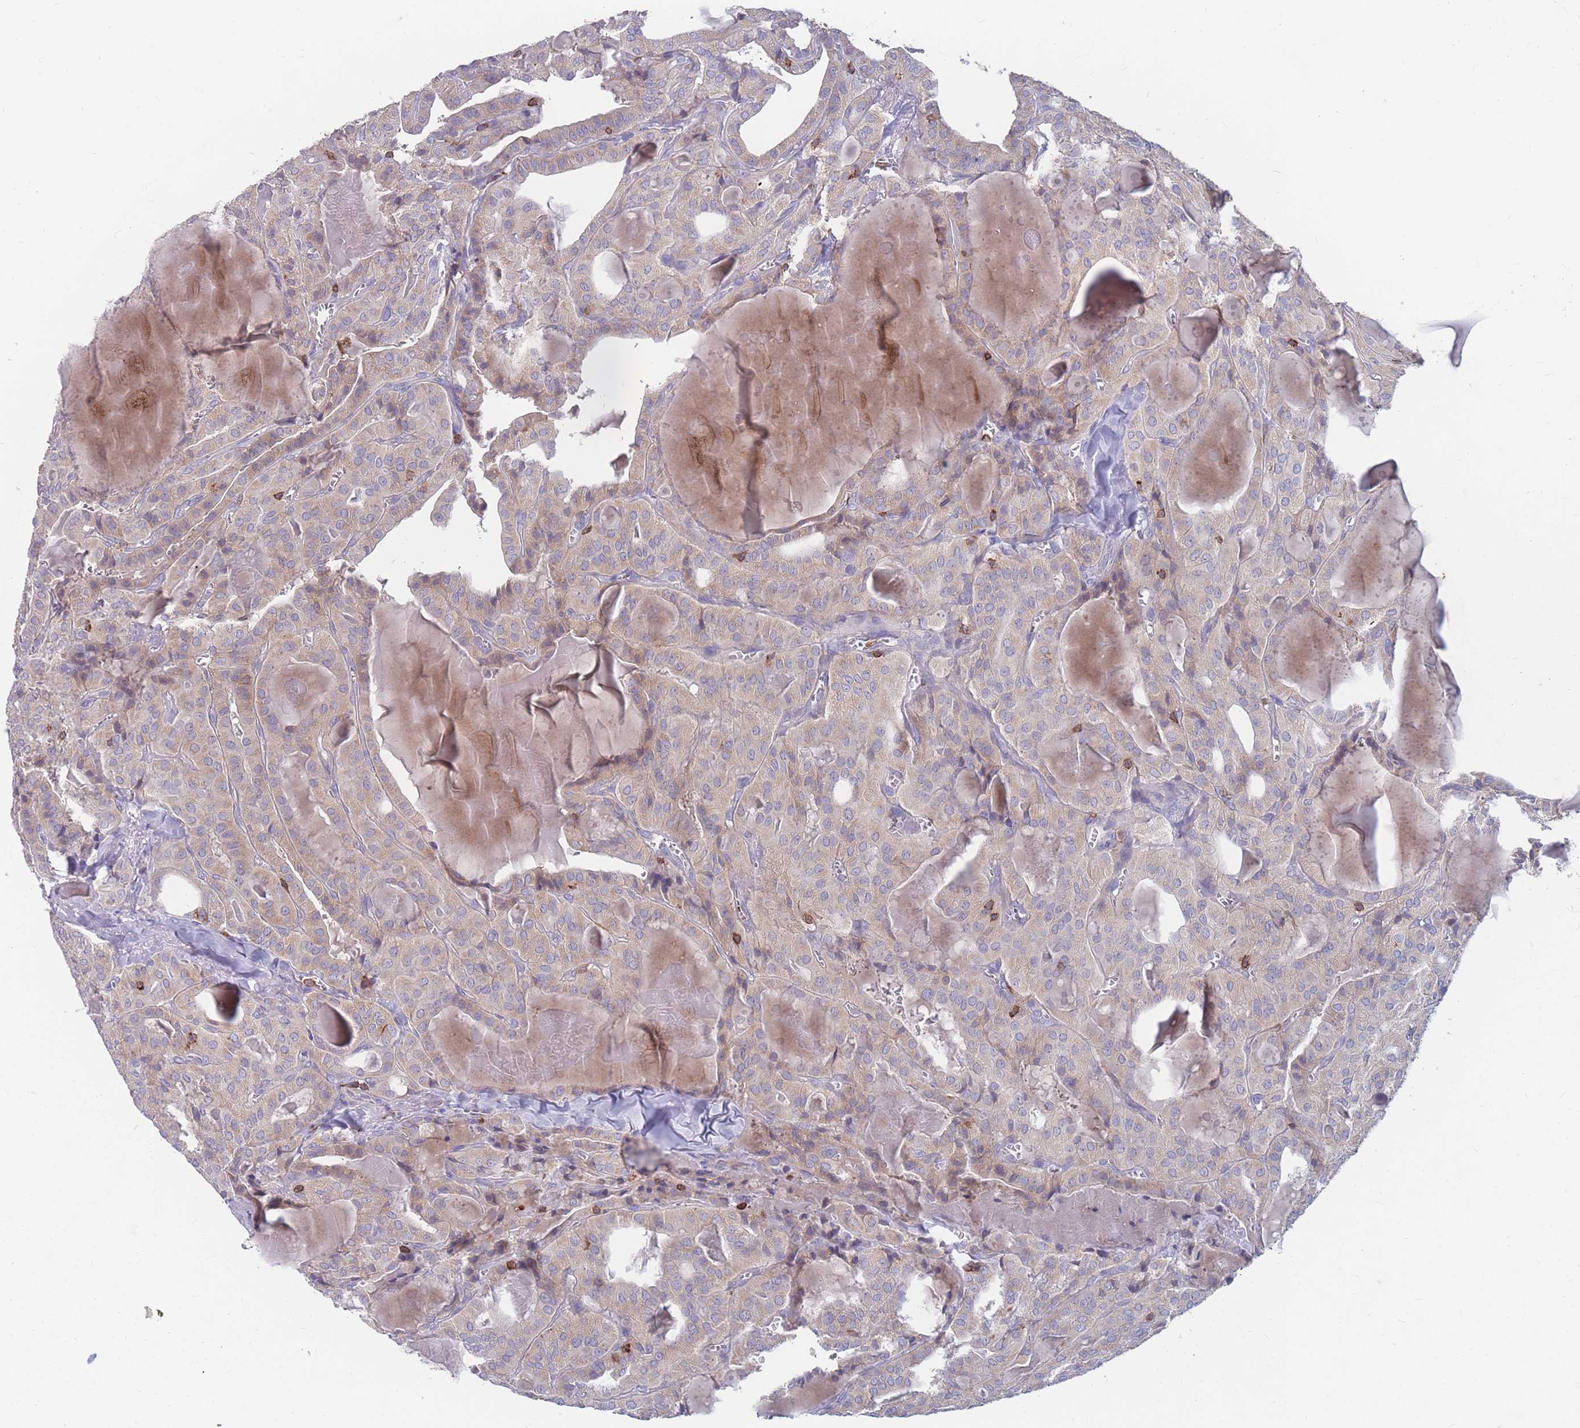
{"staining": {"intensity": "weak", "quantity": ">75%", "location": "cytoplasmic/membranous"}, "tissue": "thyroid cancer", "cell_type": "Tumor cells", "image_type": "cancer", "snomed": [{"axis": "morphology", "description": "Papillary adenocarcinoma, NOS"}, {"axis": "topography", "description": "Thyroid gland"}], "caption": "Tumor cells exhibit weak cytoplasmic/membranous staining in about >75% of cells in thyroid papillary adenocarcinoma. (Stains: DAB (3,3'-diaminobenzidine) in brown, nuclei in blue, Microscopy: brightfield microscopy at high magnification).", "gene": "CD33", "patient": {"sex": "male", "age": 52}}